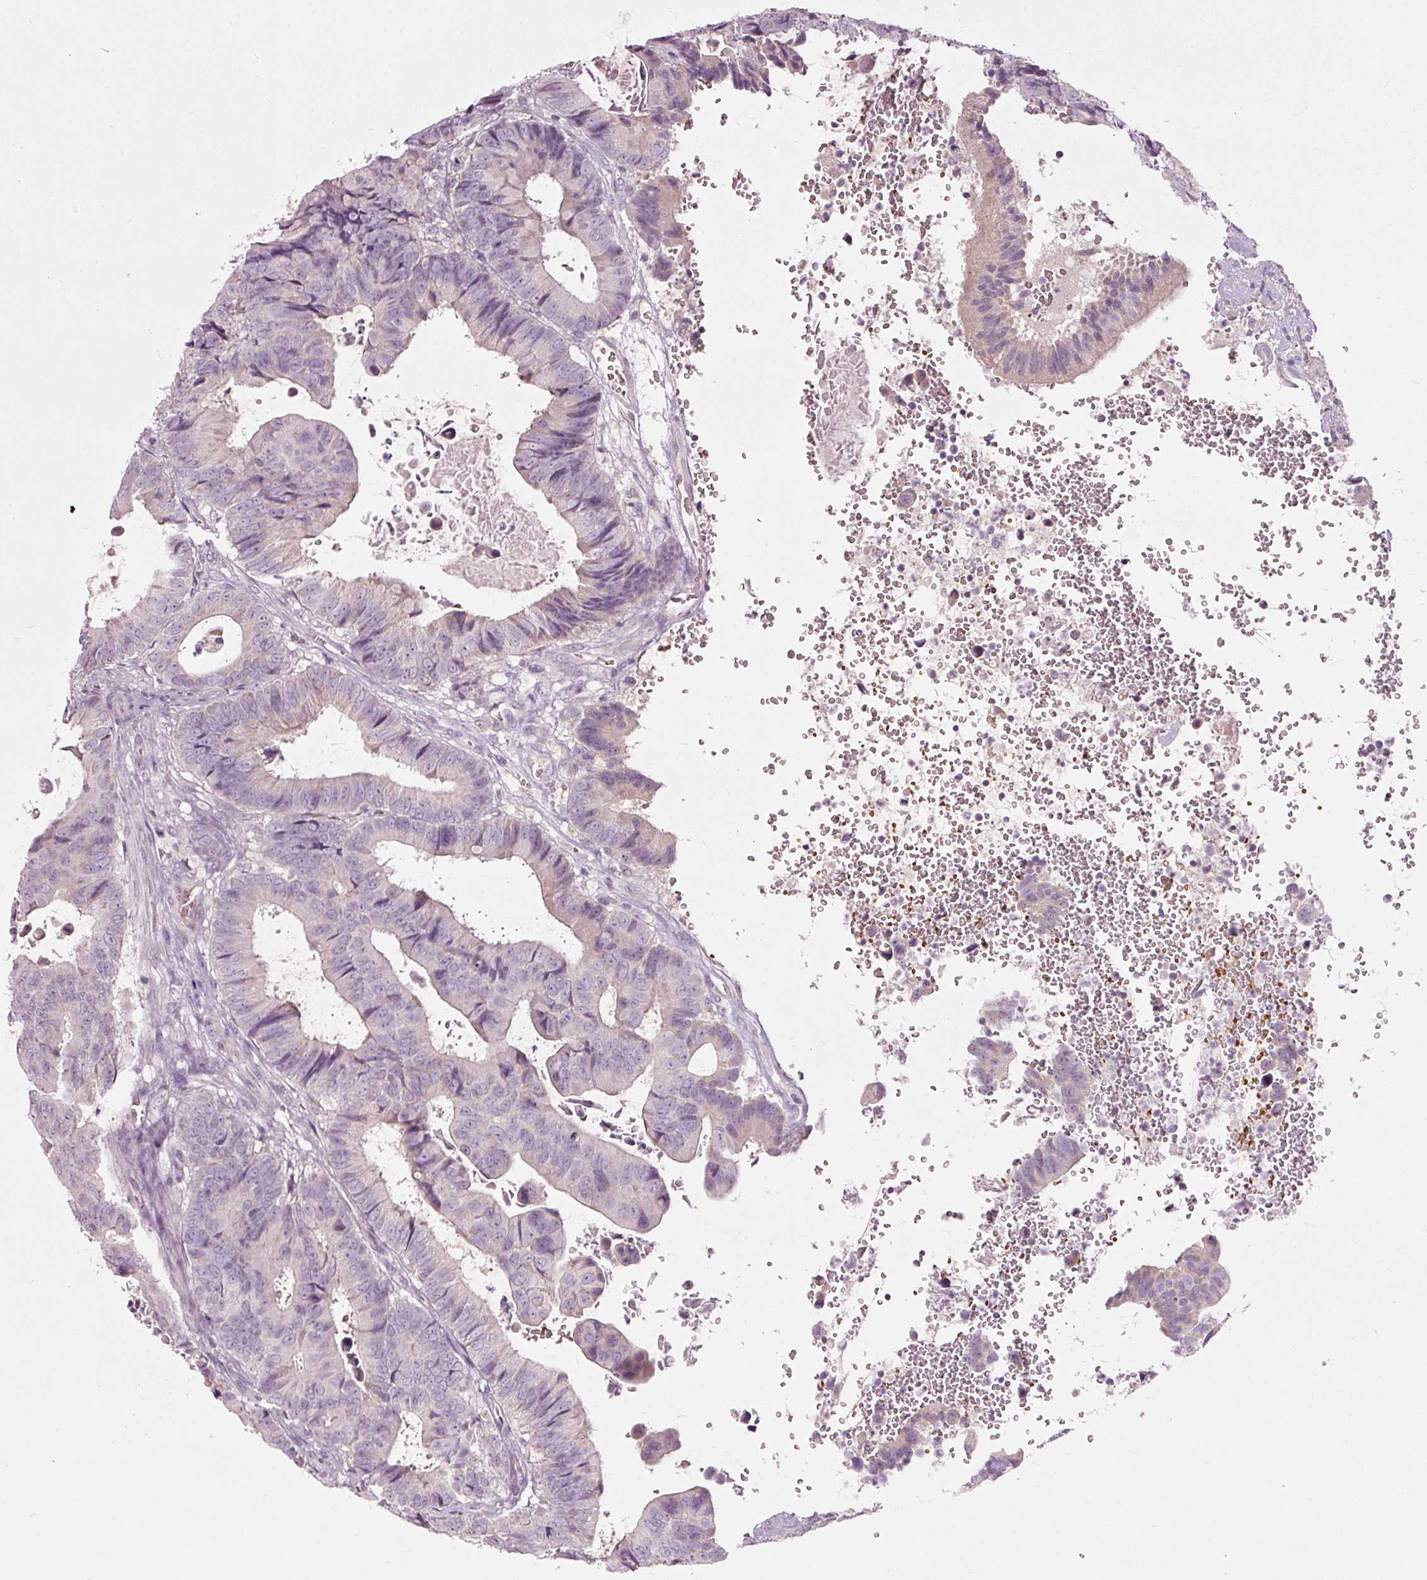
{"staining": {"intensity": "weak", "quantity": "<25%", "location": "cytoplasmic/membranous"}, "tissue": "colorectal cancer", "cell_type": "Tumor cells", "image_type": "cancer", "snomed": [{"axis": "morphology", "description": "Adenocarcinoma, NOS"}, {"axis": "topography", "description": "Colon"}], "caption": "DAB immunohistochemical staining of human colorectal cancer (adenocarcinoma) demonstrates no significant expression in tumor cells. (Brightfield microscopy of DAB IHC at high magnification).", "gene": "LDHAL6B", "patient": {"sex": "male", "age": 85}}